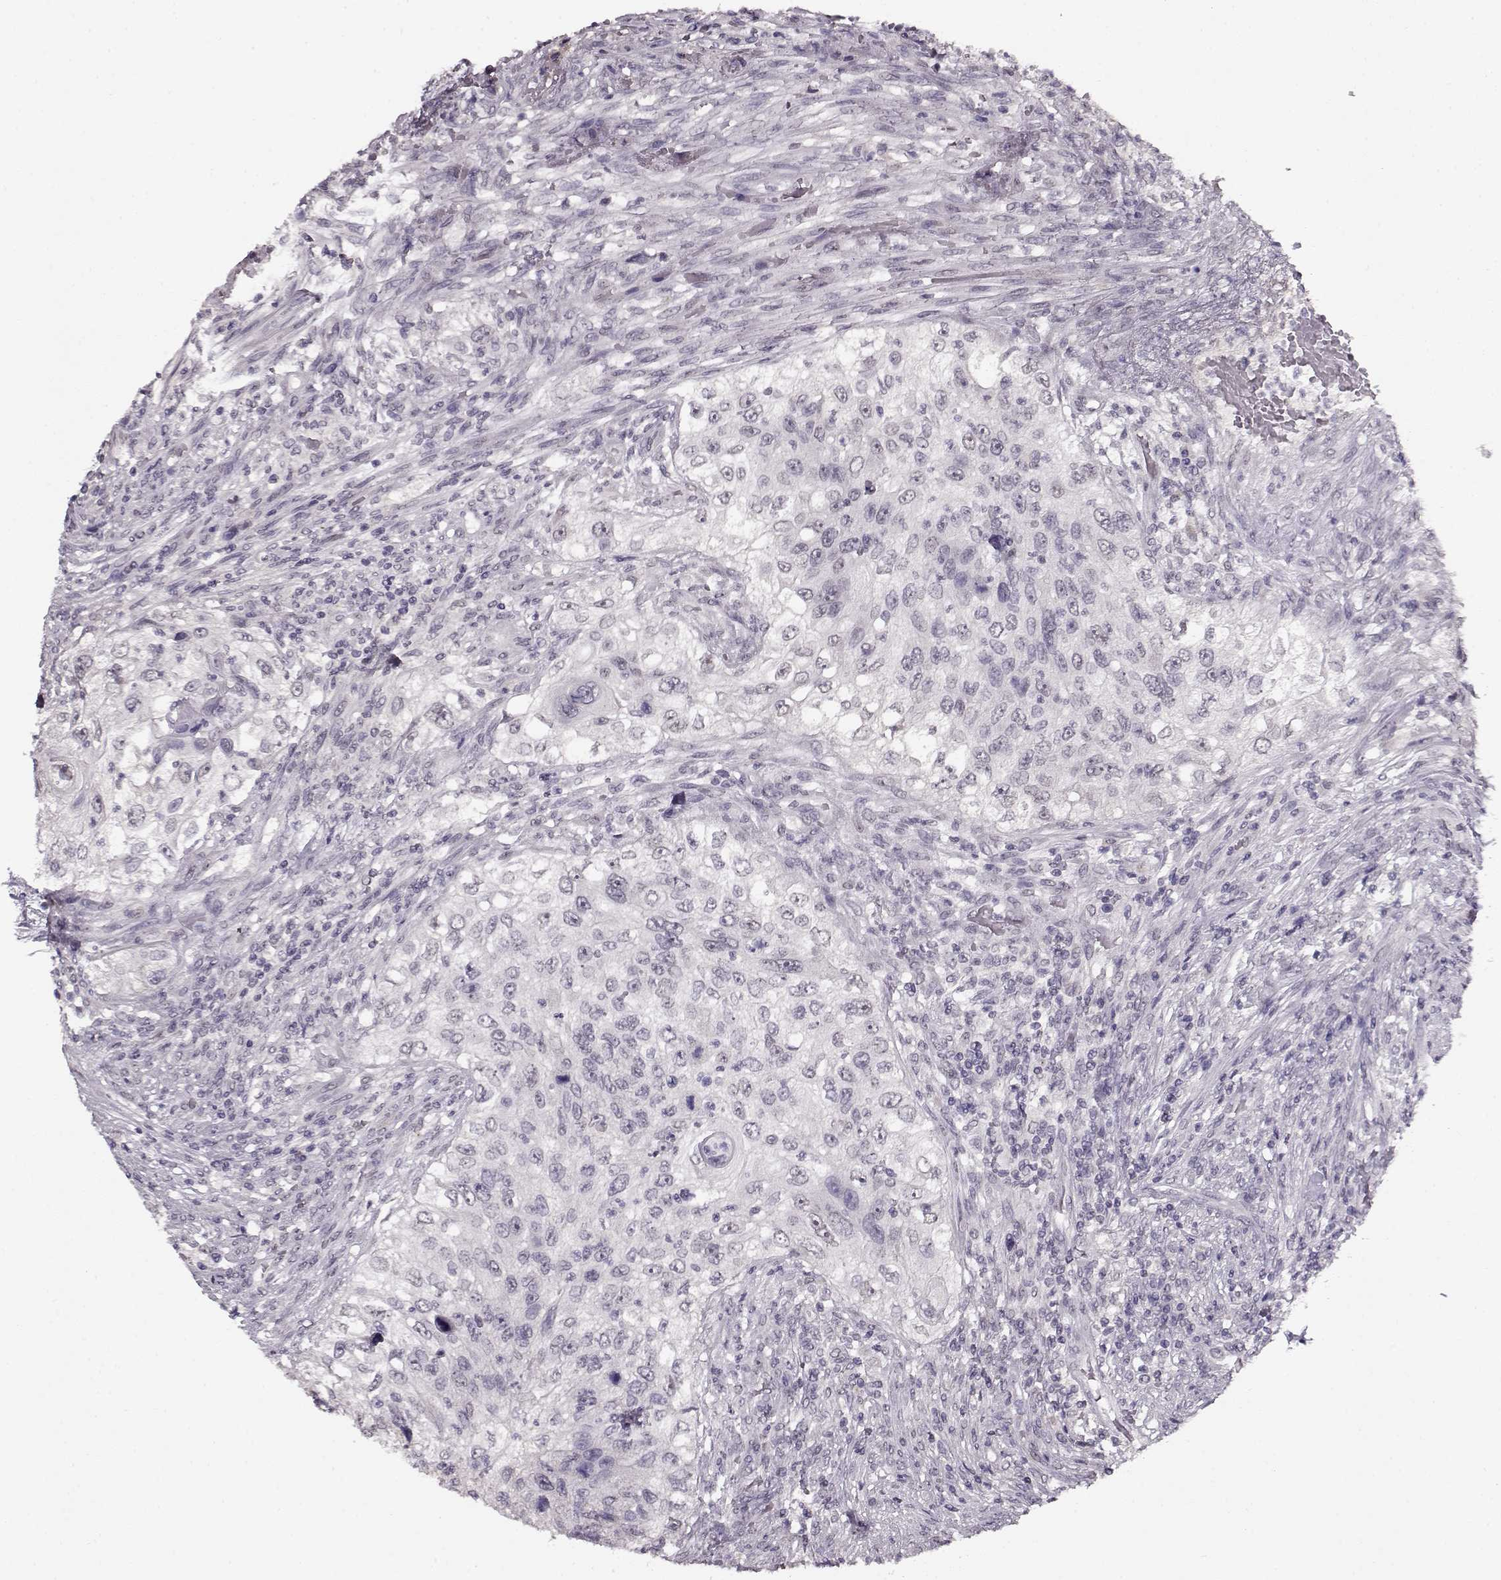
{"staining": {"intensity": "weak", "quantity": "<25%", "location": "nuclear"}, "tissue": "urothelial cancer", "cell_type": "Tumor cells", "image_type": "cancer", "snomed": [{"axis": "morphology", "description": "Urothelial carcinoma, High grade"}, {"axis": "topography", "description": "Urinary bladder"}], "caption": "This is a photomicrograph of IHC staining of urothelial cancer, which shows no expression in tumor cells. The staining is performed using DAB (3,3'-diaminobenzidine) brown chromogen with nuclei counter-stained in using hematoxylin.", "gene": "RP1L1", "patient": {"sex": "female", "age": 60}}